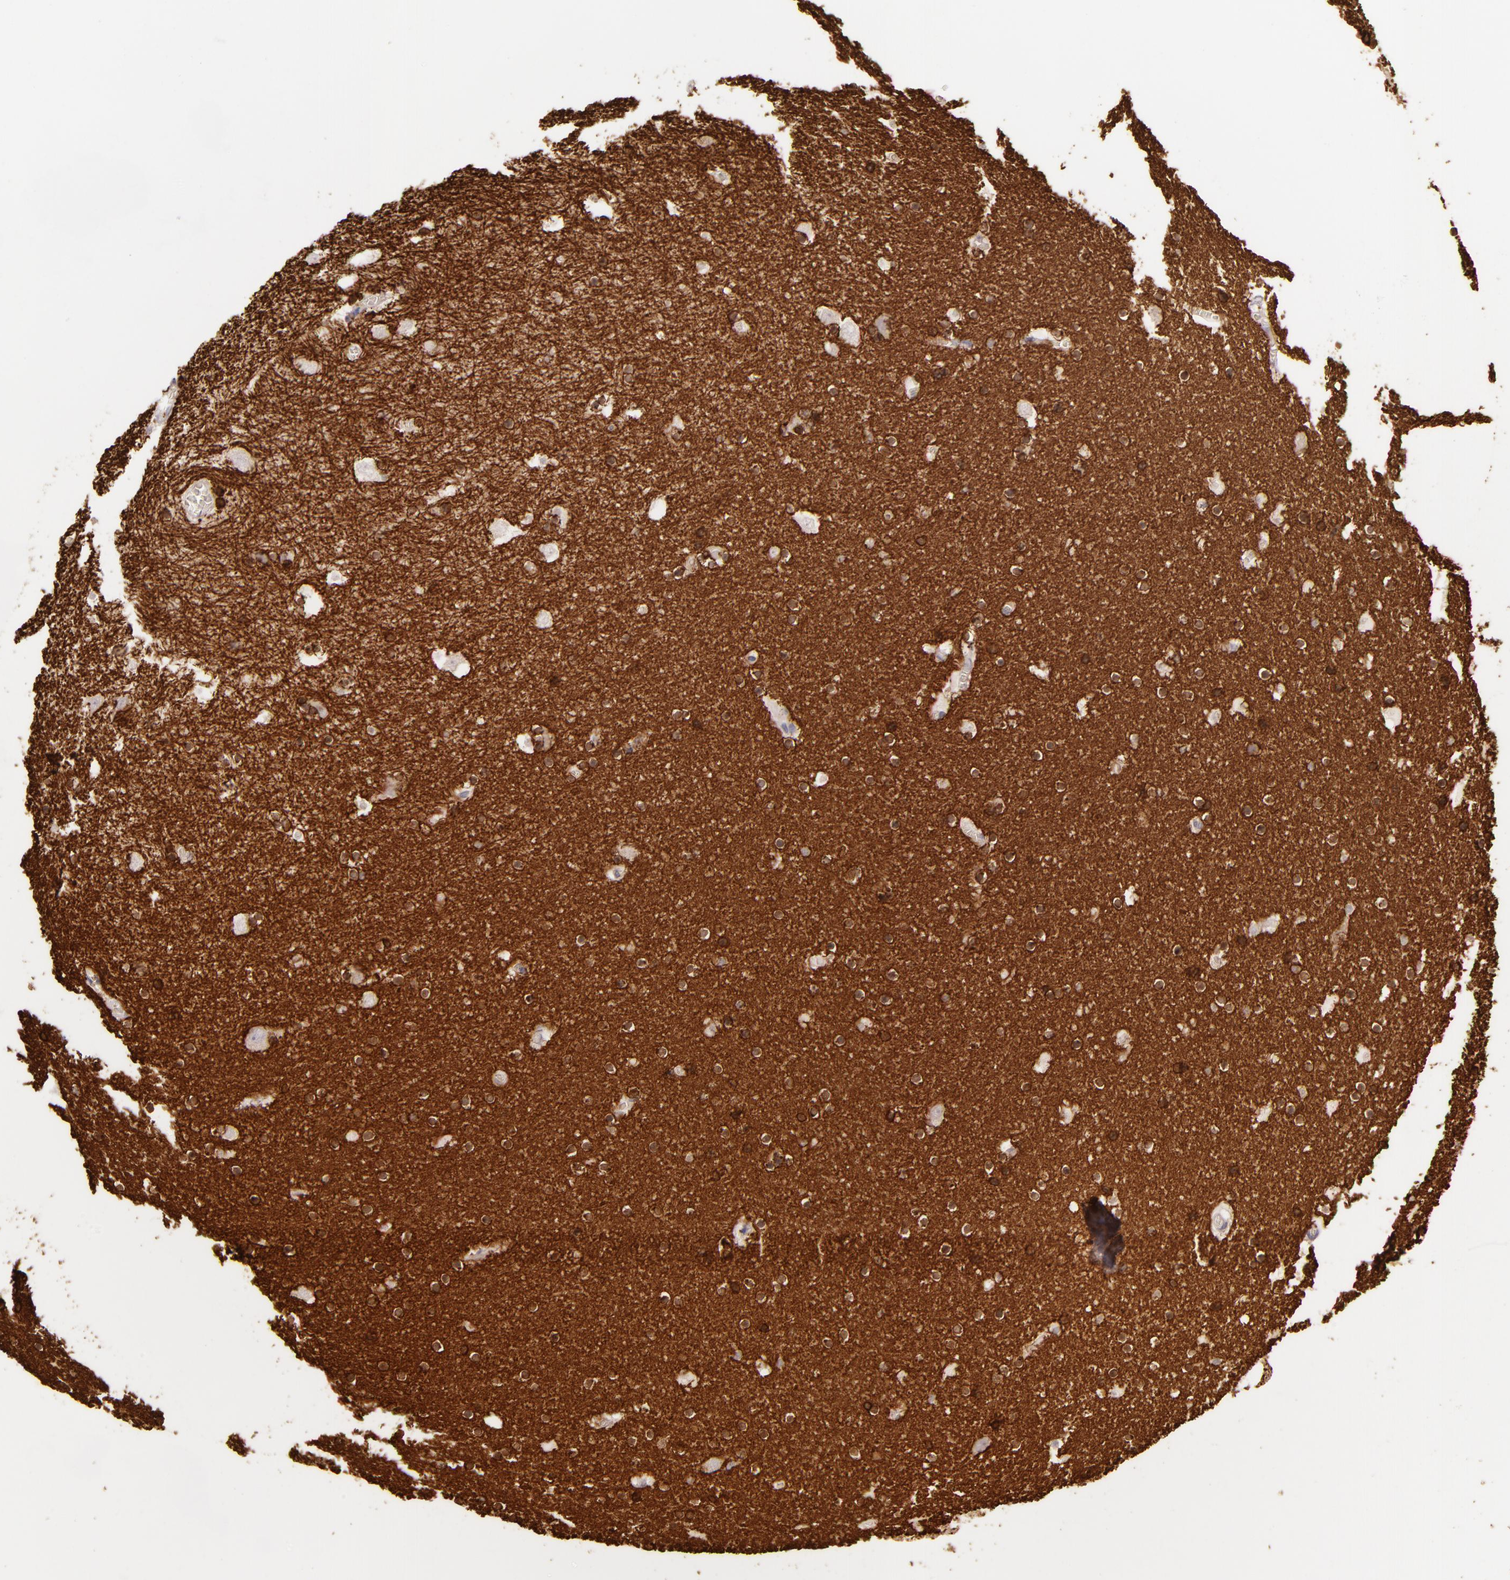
{"staining": {"intensity": "moderate", "quantity": "25%-75%", "location": "cytoplasmic/membranous"}, "tissue": "hippocampus", "cell_type": "Glial cells", "image_type": "normal", "snomed": [{"axis": "morphology", "description": "Normal tissue, NOS"}, {"axis": "topography", "description": "Hippocampus"}], "caption": "Hippocampus stained for a protein (brown) shows moderate cytoplasmic/membranous positive staining in about 25%-75% of glial cells.", "gene": "ZC3H7B", "patient": {"sex": "male", "age": 45}}